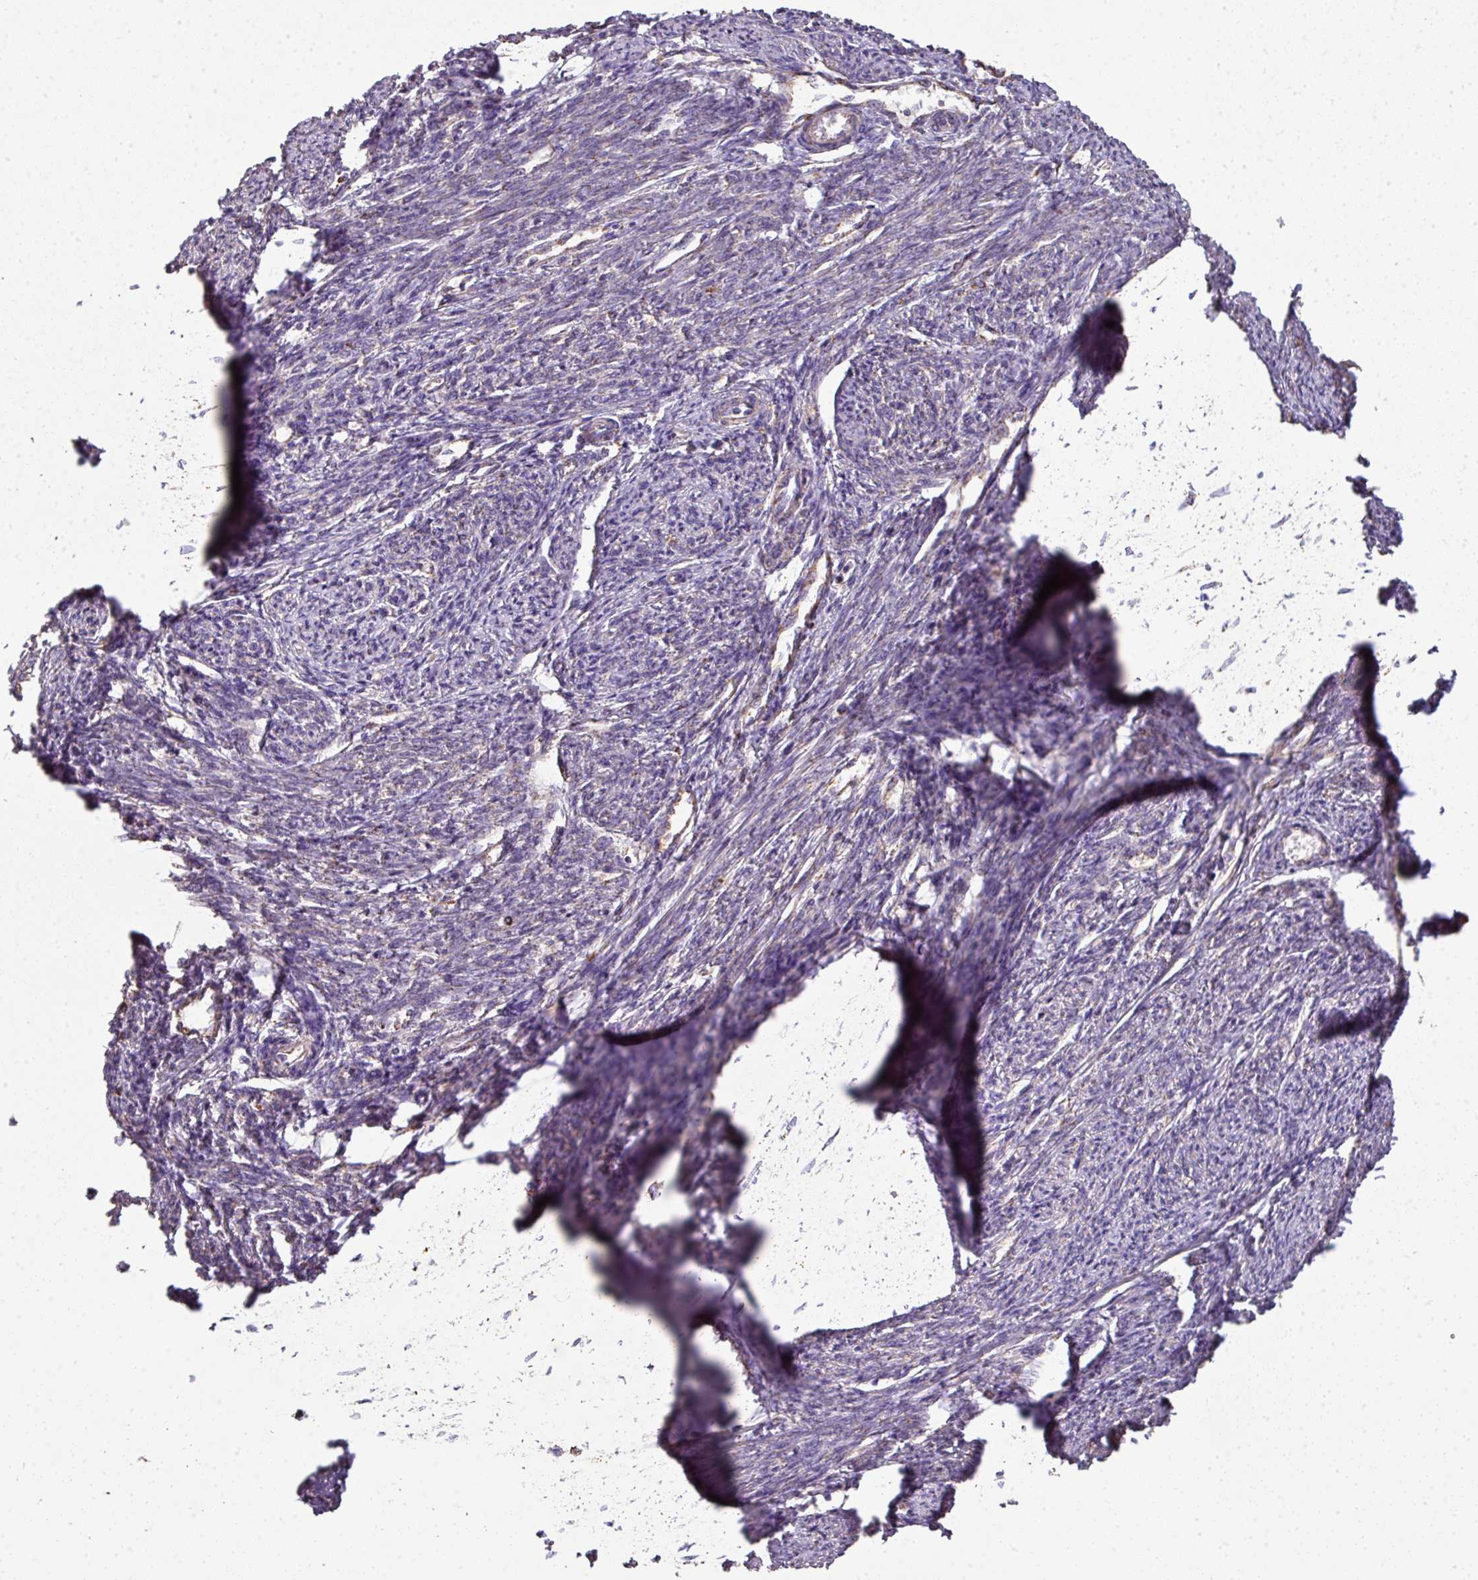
{"staining": {"intensity": "weak", "quantity": "<25%", "location": "cytoplasmic/membranous"}, "tissue": "smooth muscle", "cell_type": "Smooth muscle cells", "image_type": "normal", "snomed": [{"axis": "morphology", "description": "Normal tissue, NOS"}, {"axis": "topography", "description": "Smooth muscle"}, {"axis": "topography", "description": "Fallopian tube"}], "caption": "Human smooth muscle stained for a protein using IHC demonstrates no expression in smooth muscle cells.", "gene": "PALS2", "patient": {"sex": "female", "age": 59}}